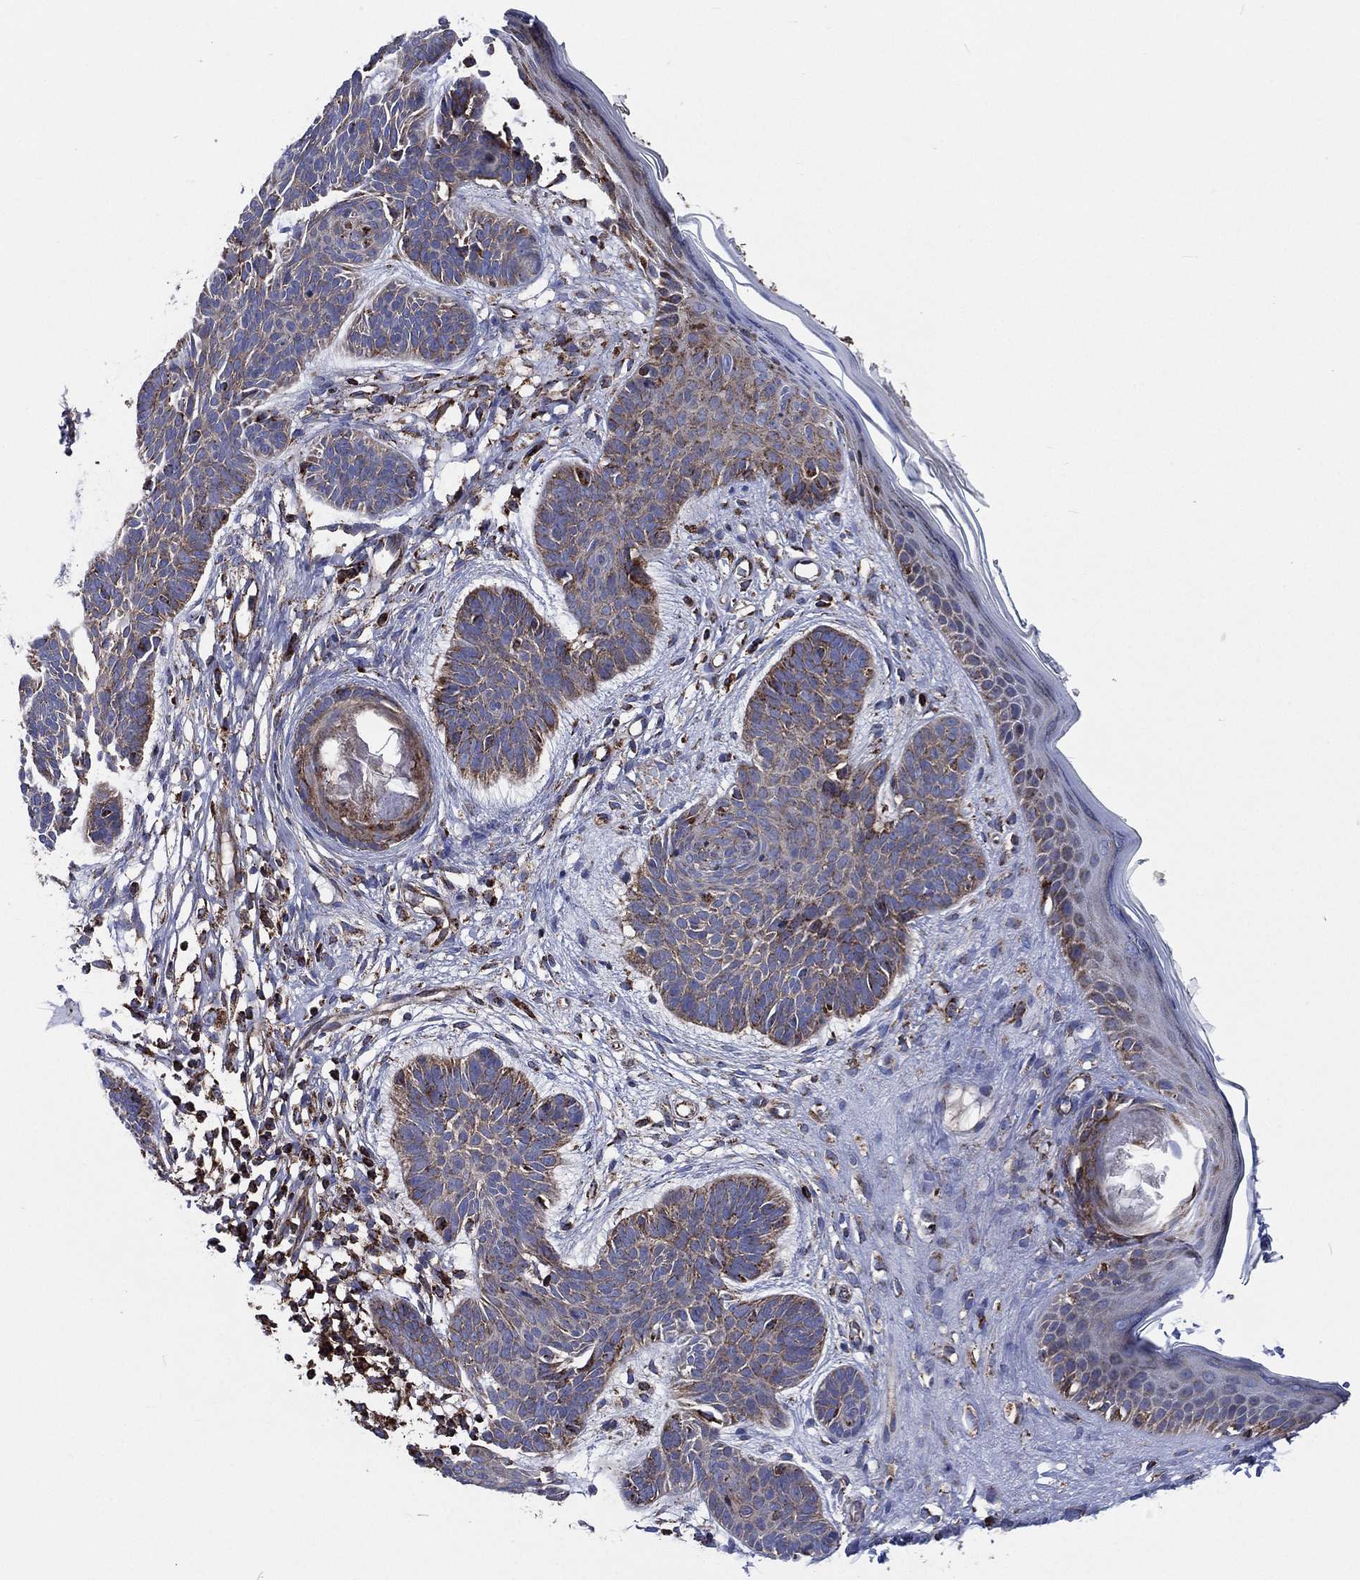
{"staining": {"intensity": "moderate", "quantity": "<25%", "location": "cytoplasmic/membranous"}, "tissue": "skin cancer", "cell_type": "Tumor cells", "image_type": "cancer", "snomed": [{"axis": "morphology", "description": "Basal cell carcinoma"}, {"axis": "topography", "description": "Skin"}], "caption": "An image of human skin basal cell carcinoma stained for a protein displays moderate cytoplasmic/membranous brown staining in tumor cells.", "gene": "ANKRD37", "patient": {"sex": "male", "age": 85}}